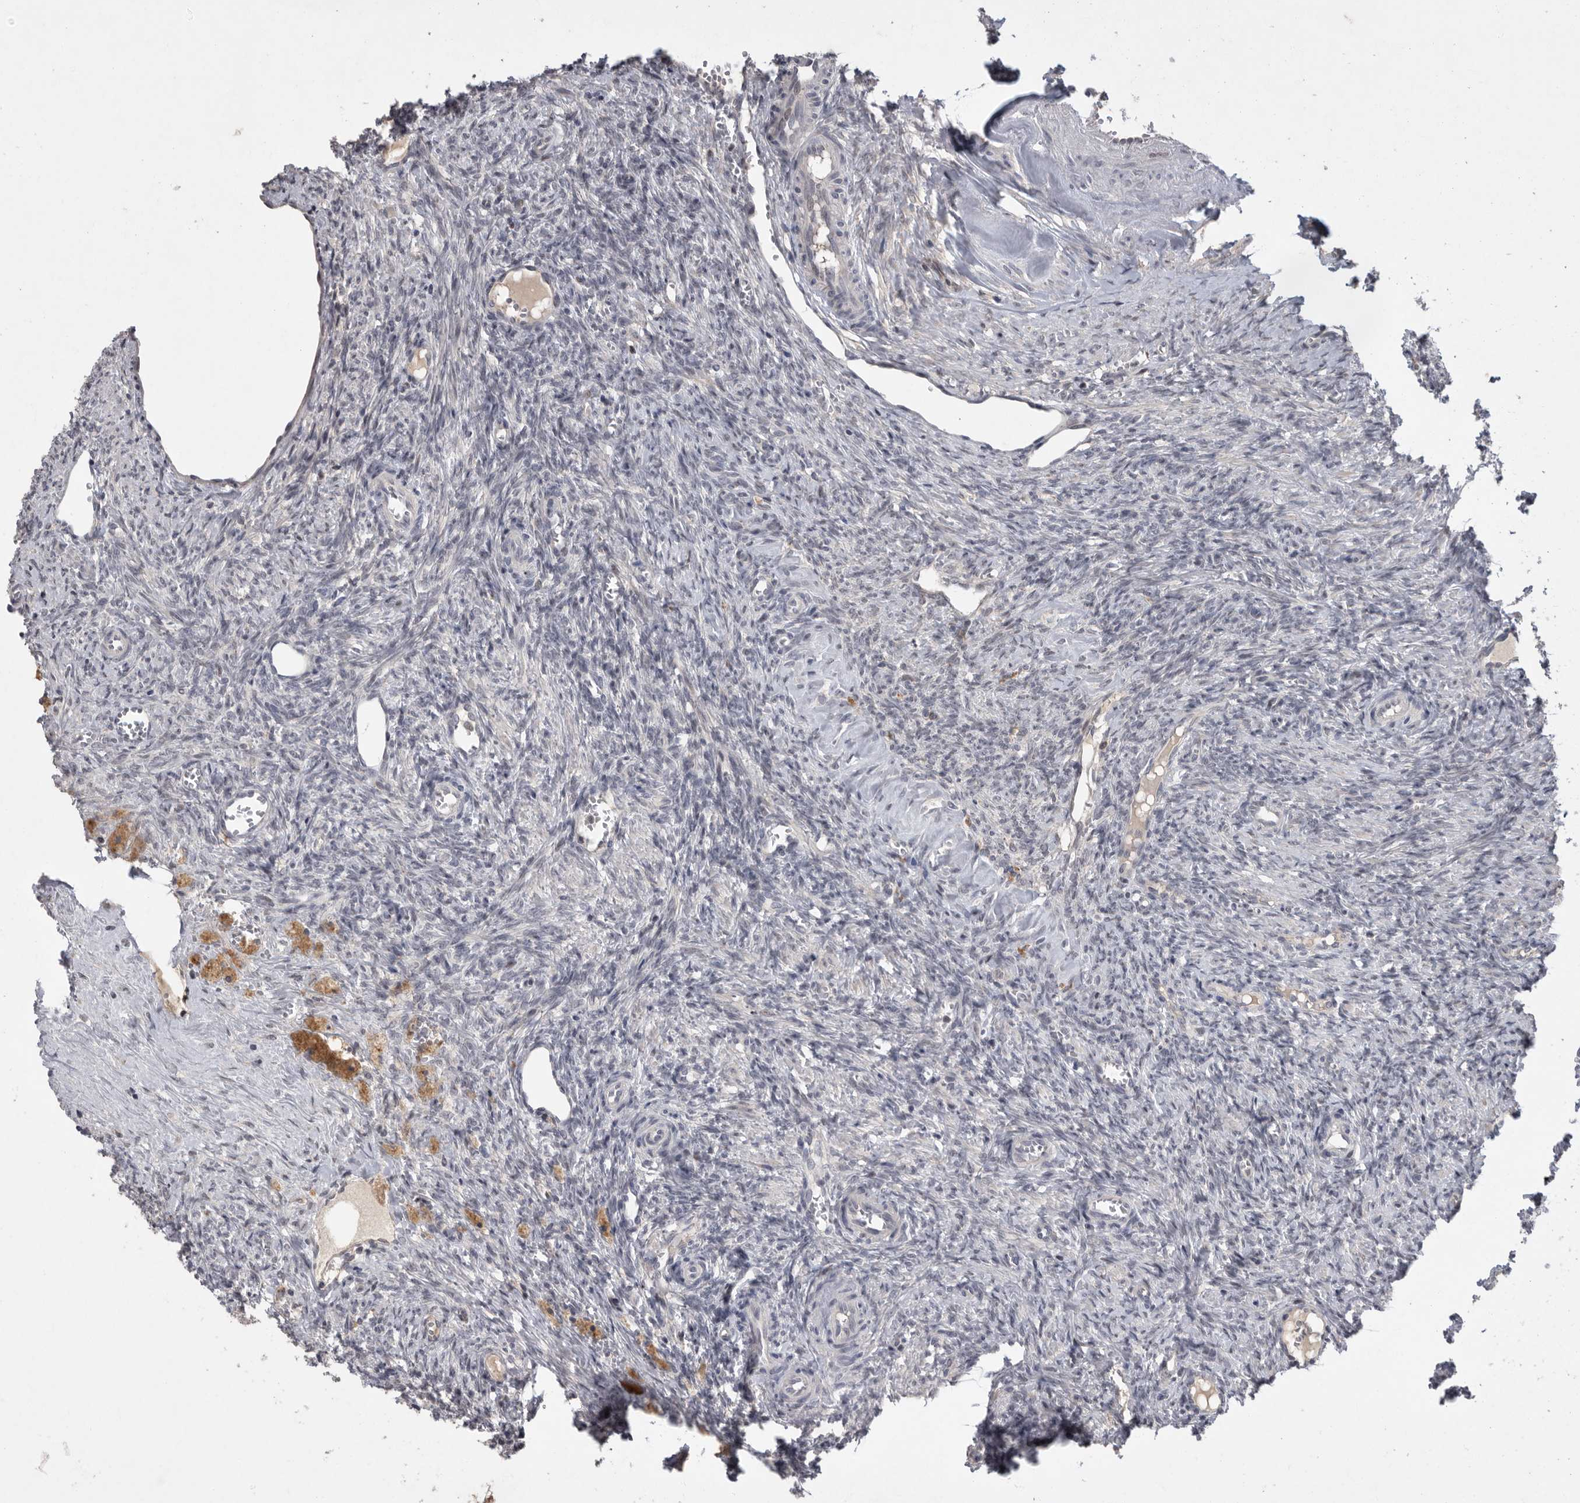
{"staining": {"intensity": "weak", "quantity": ">75%", "location": "cytoplasmic/membranous"}, "tissue": "ovary", "cell_type": "Follicle cells", "image_type": "normal", "snomed": [{"axis": "morphology", "description": "Normal tissue, NOS"}, {"axis": "topography", "description": "Ovary"}], "caption": "A micrograph showing weak cytoplasmic/membranous staining in approximately >75% of follicle cells in normal ovary, as visualized by brown immunohistochemical staining.", "gene": "MAN2A1", "patient": {"sex": "female", "age": 41}}